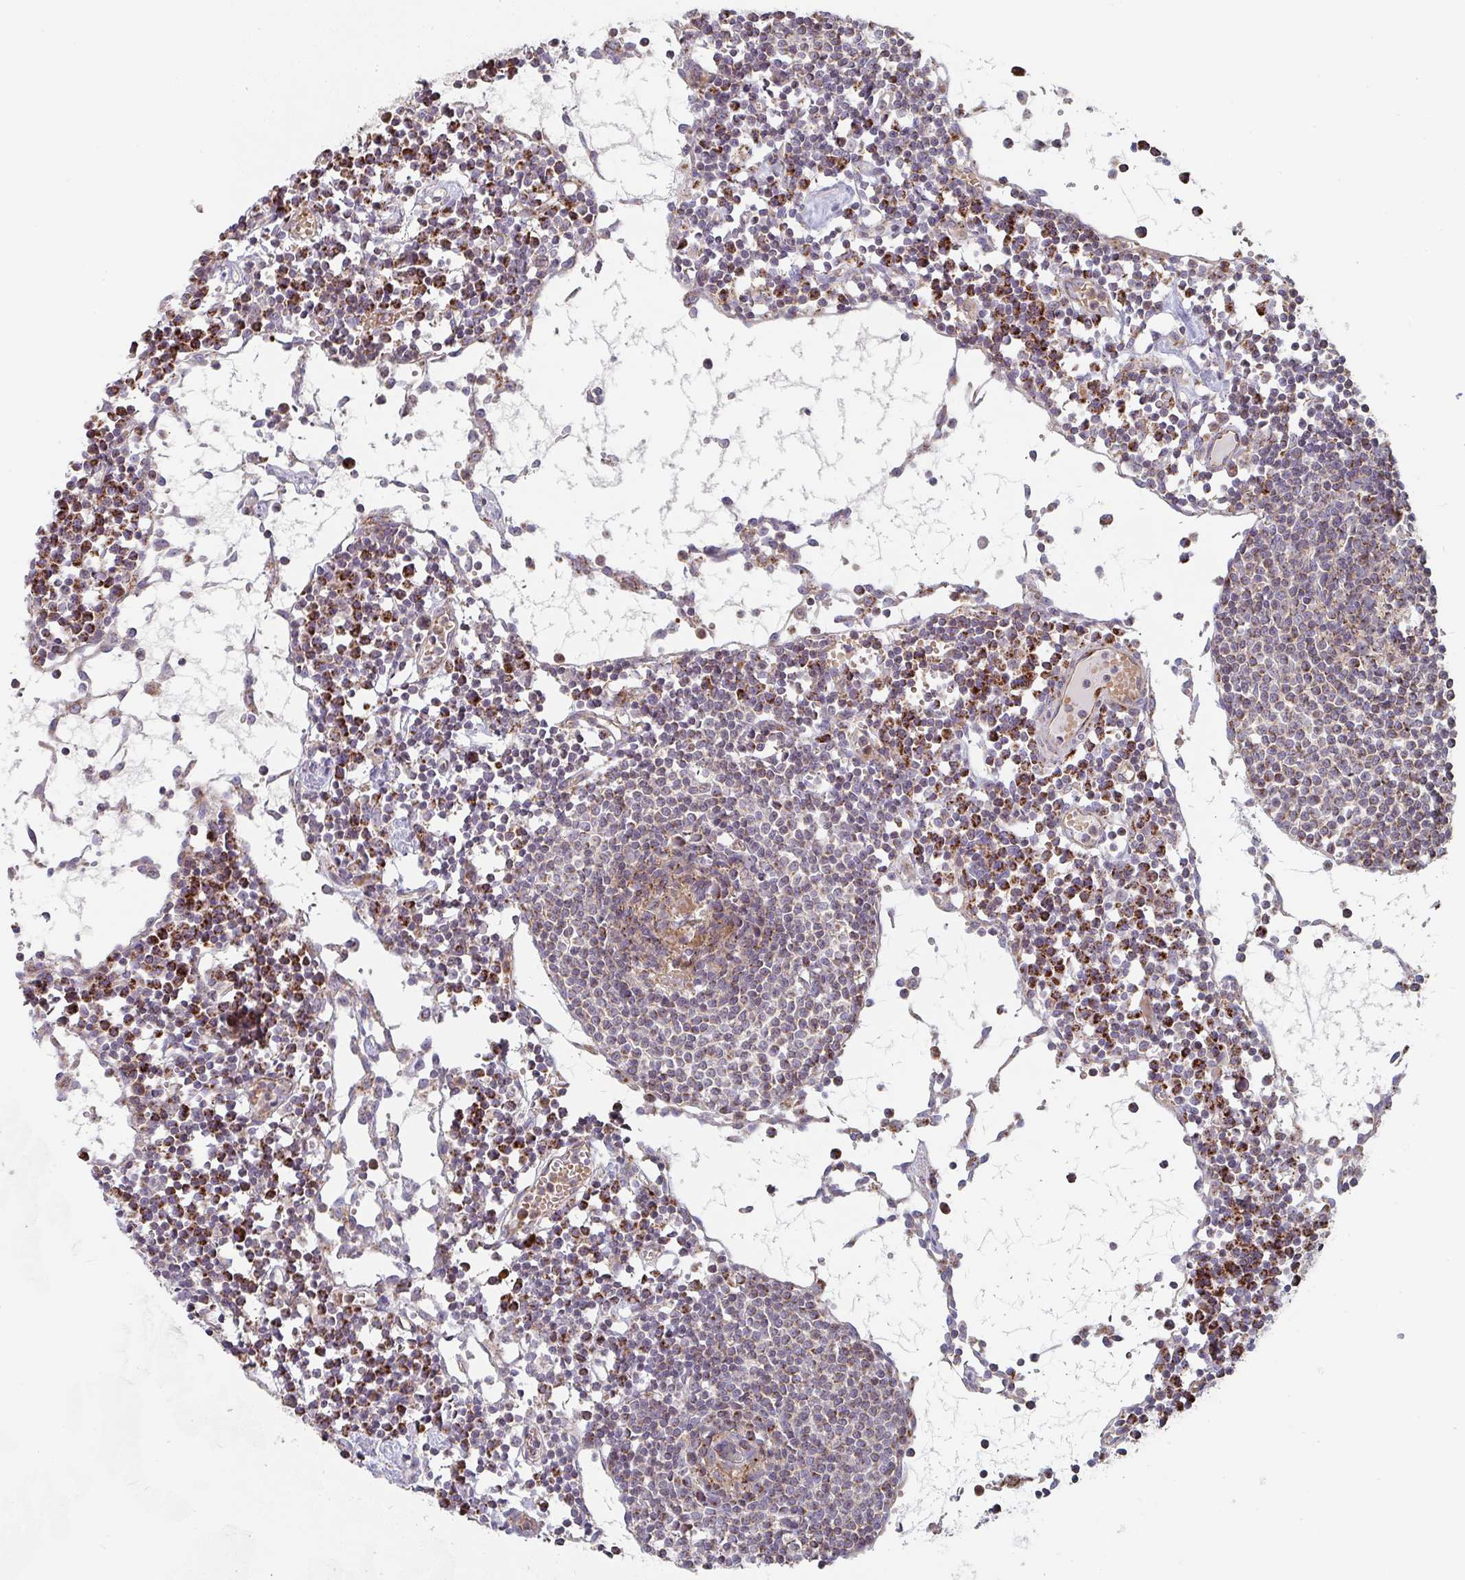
{"staining": {"intensity": "moderate", "quantity": "<25%", "location": "cytoplasmic/membranous"}, "tissue": "lymph node", "cell_type": "Germinal center cells", "image_type": "normal", "snomed": [{"axis": "morphology", "description": "Normal tissue, NOS"}, {"axis": "topography", "description": "Lymph node"}], "caption": "A micrograph showing moderate cytoplasmic/membranous expression in approximately <25% of germinal center cells in unremarkable lymph node, as visualized by brown immunohistochemical staining.", "gene": "ZNF526", "patient": {"sex": "female", "age": 78}}